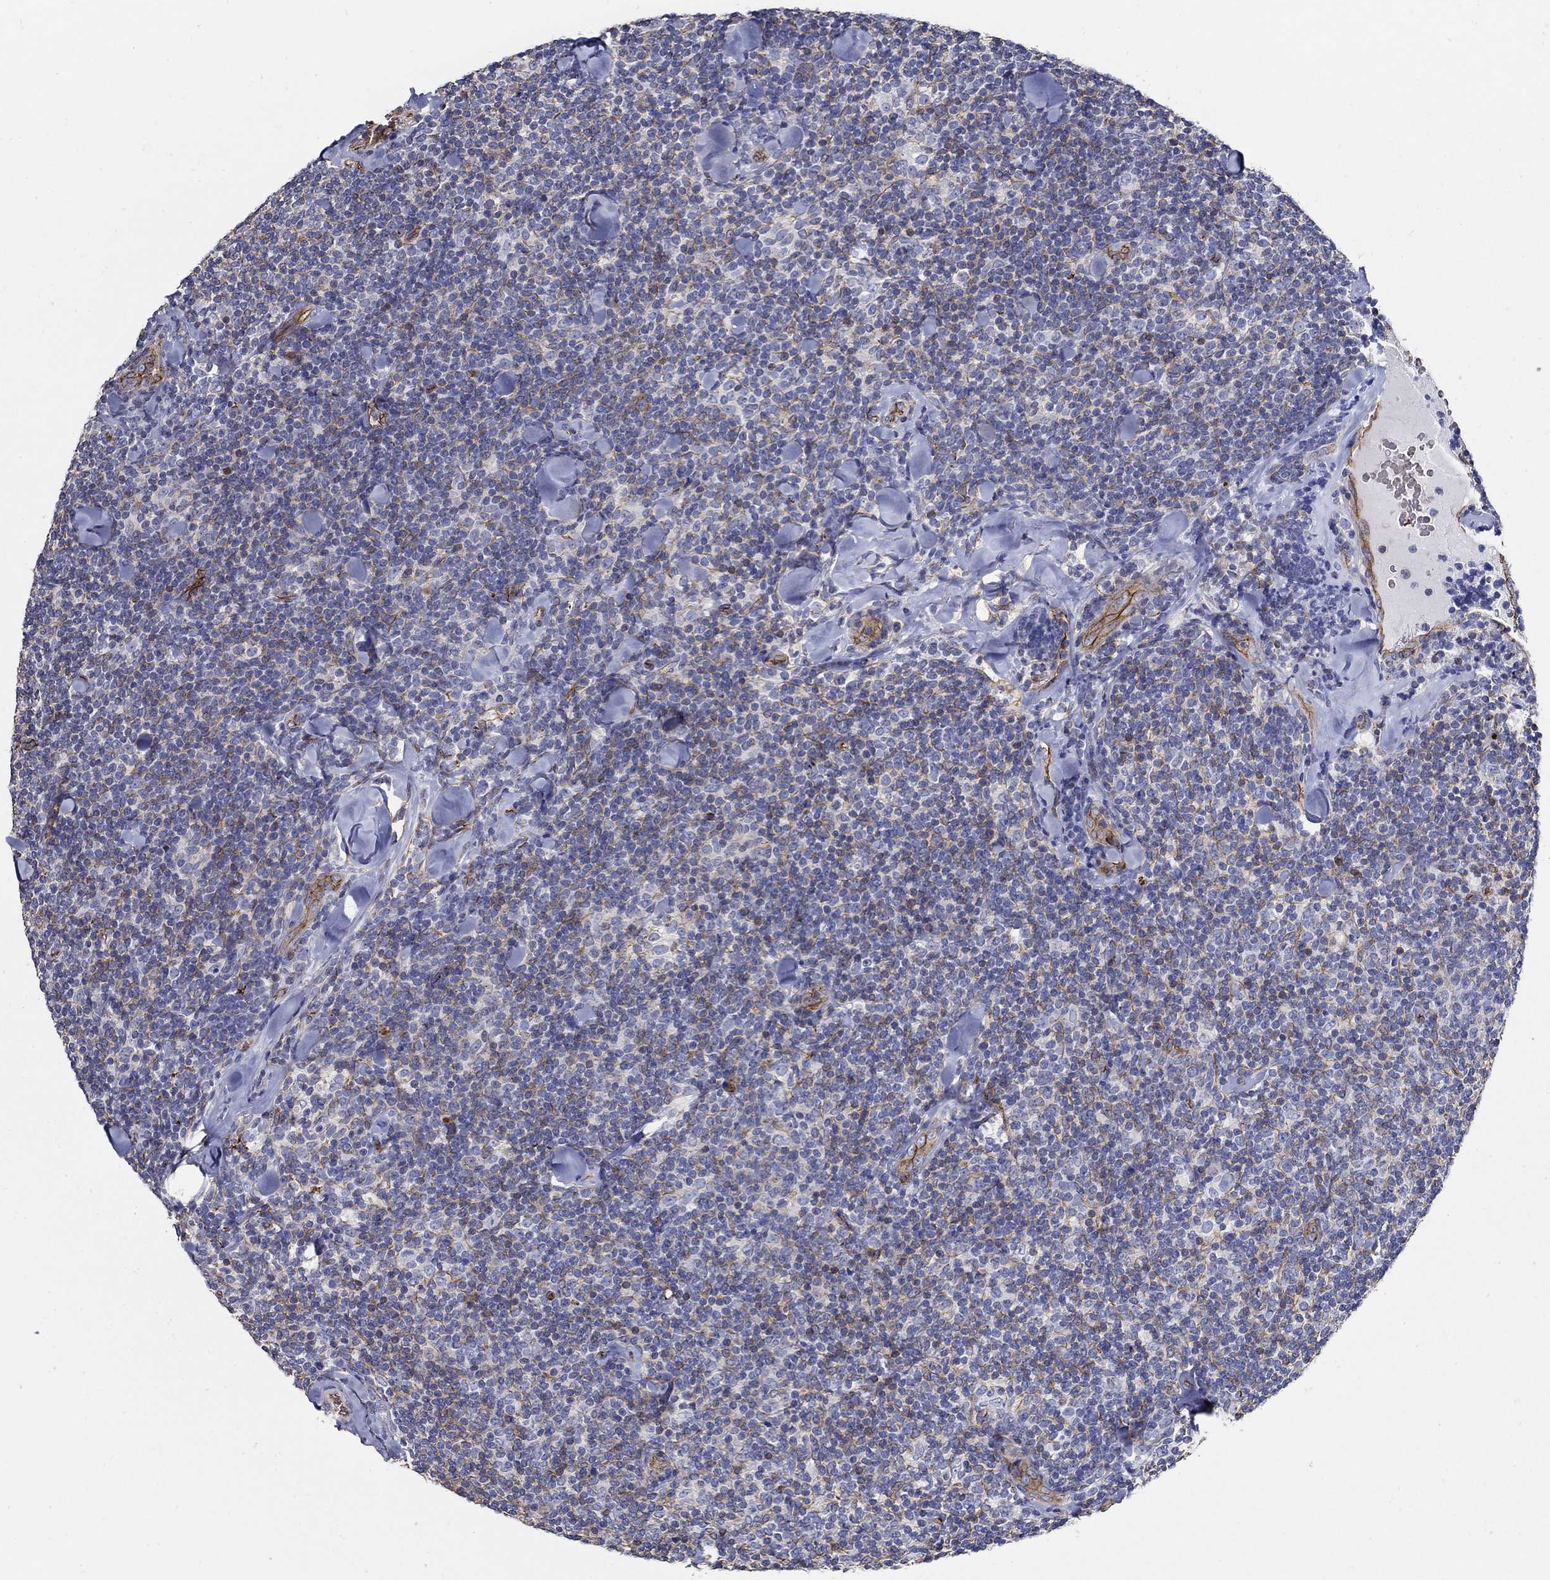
{"staining": {"intensity": "negative", "quantity": "none", "location": "none"}, "tissue": "lymphoma", "cell_type": "Tumor cells", "image_type": "cancer", "snomed": [{"axis": "morphology", "description": "Malignant lymphoma, non-Hodgkin's type, Low grade"}, {"axis": "topography", "description": "Lymph node"}], "caption": "Malignant lymphoma, non-Hodgkin's type (low-grade) was stained to show a protein in brown. There is no significant positivity in tumor cells.", "gene": "APBB3", "patient": {"sex": "female", "age": 56}}